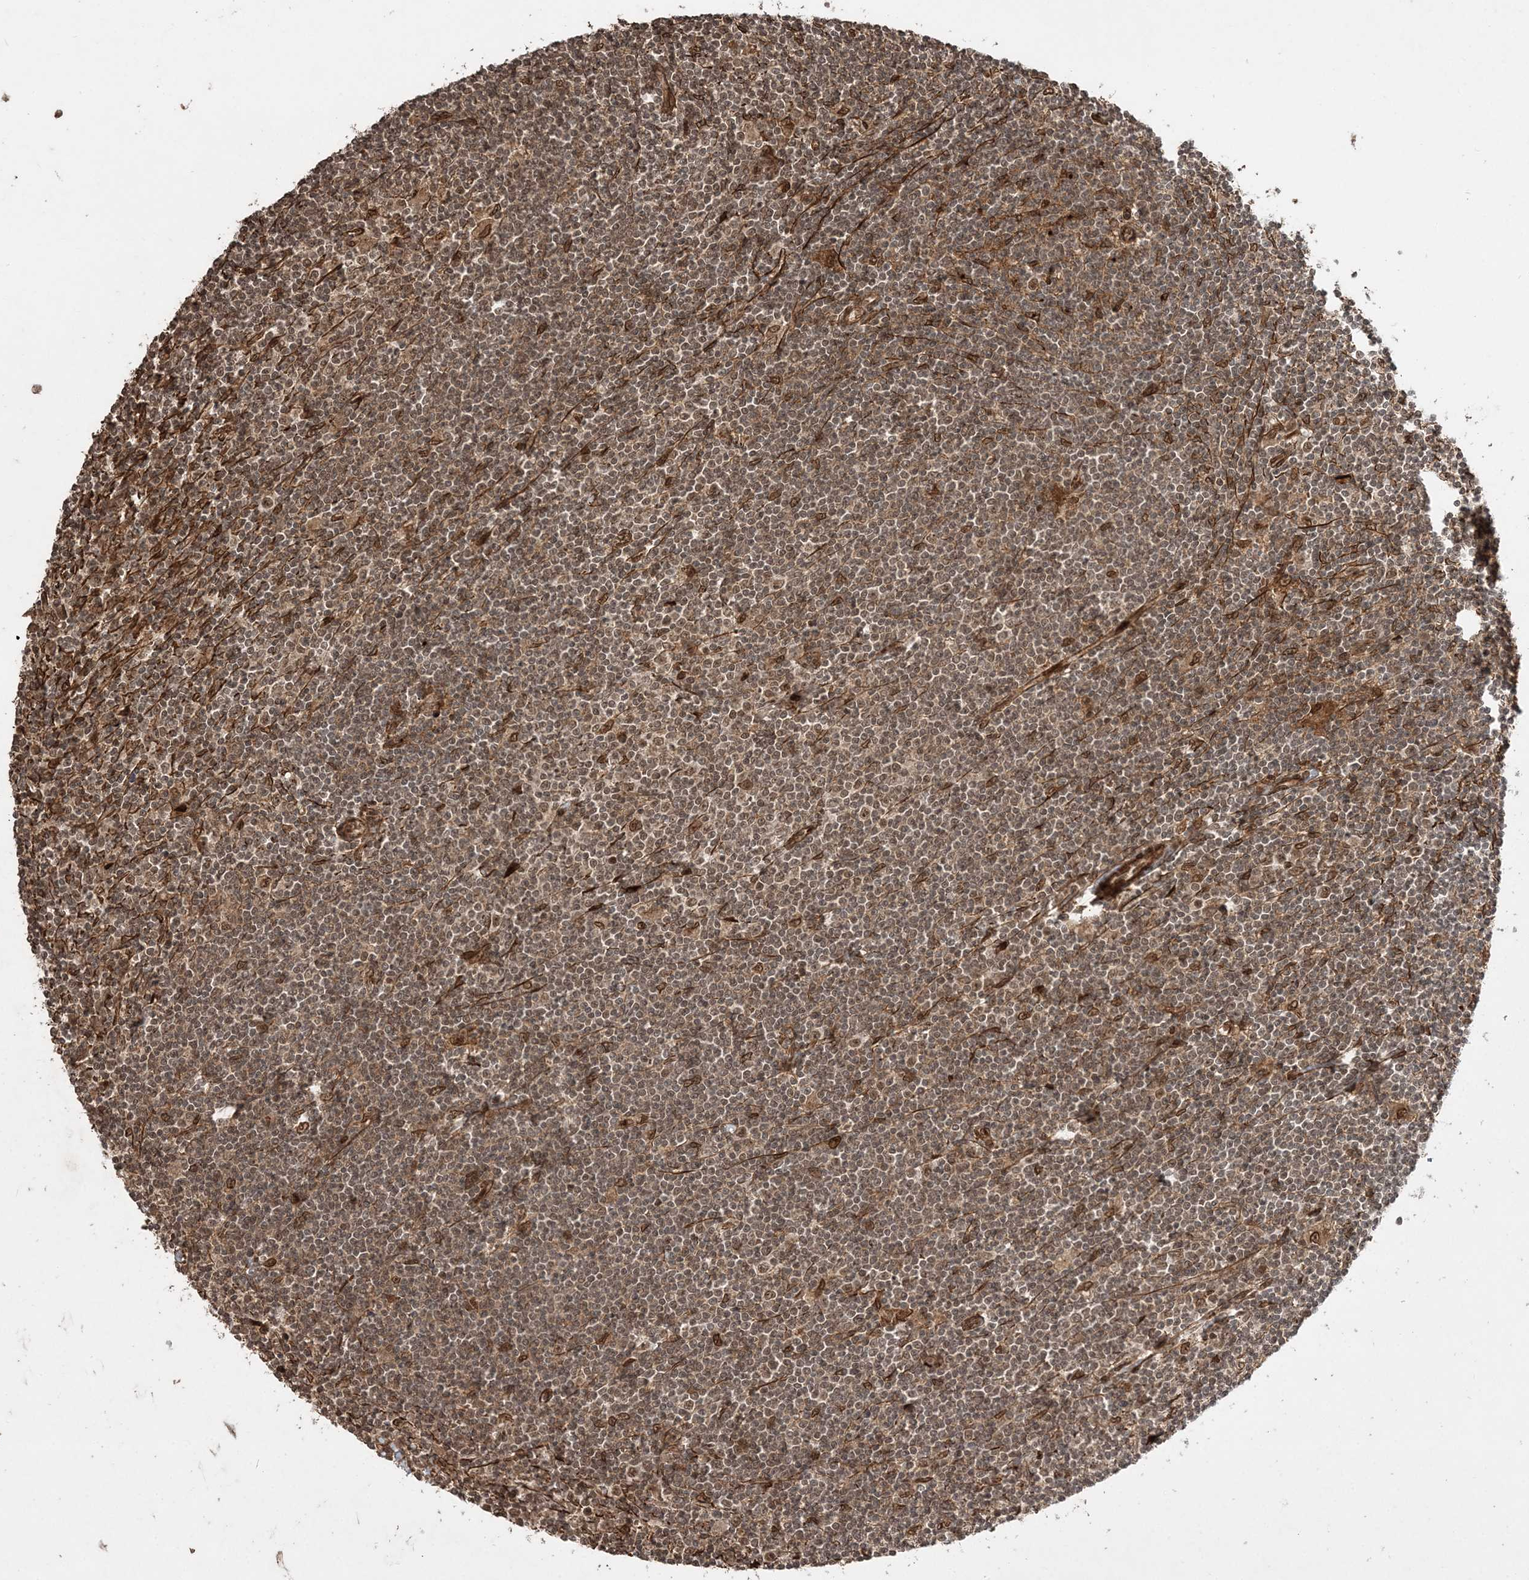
{"staining": {"intensity": "moderate", "quantity": ">75%", "location": "cytoplasmic/membranous,nuclear"}, "tissue": "lymphoma", "cell_type": "Tumor cells", "image_type": "cancer", "snomed": [{"axis": "morphology", "description": "Malignant lymphoma, non-Hodgkin's type, Low grade"}, {"axis": "topography", "description": "Spleen"}], "caption": "This photomicrograph shows immunohistochemistry (IHC) staining of human low-grade malignant lymphoma, non-Hodgkin's type, with medium moderate cytoplasmic/membranous and nuclear expression in about >75% of tumor cells.", "gene": "ETAA1", "patient": {"sex": "male", "age": 76}}